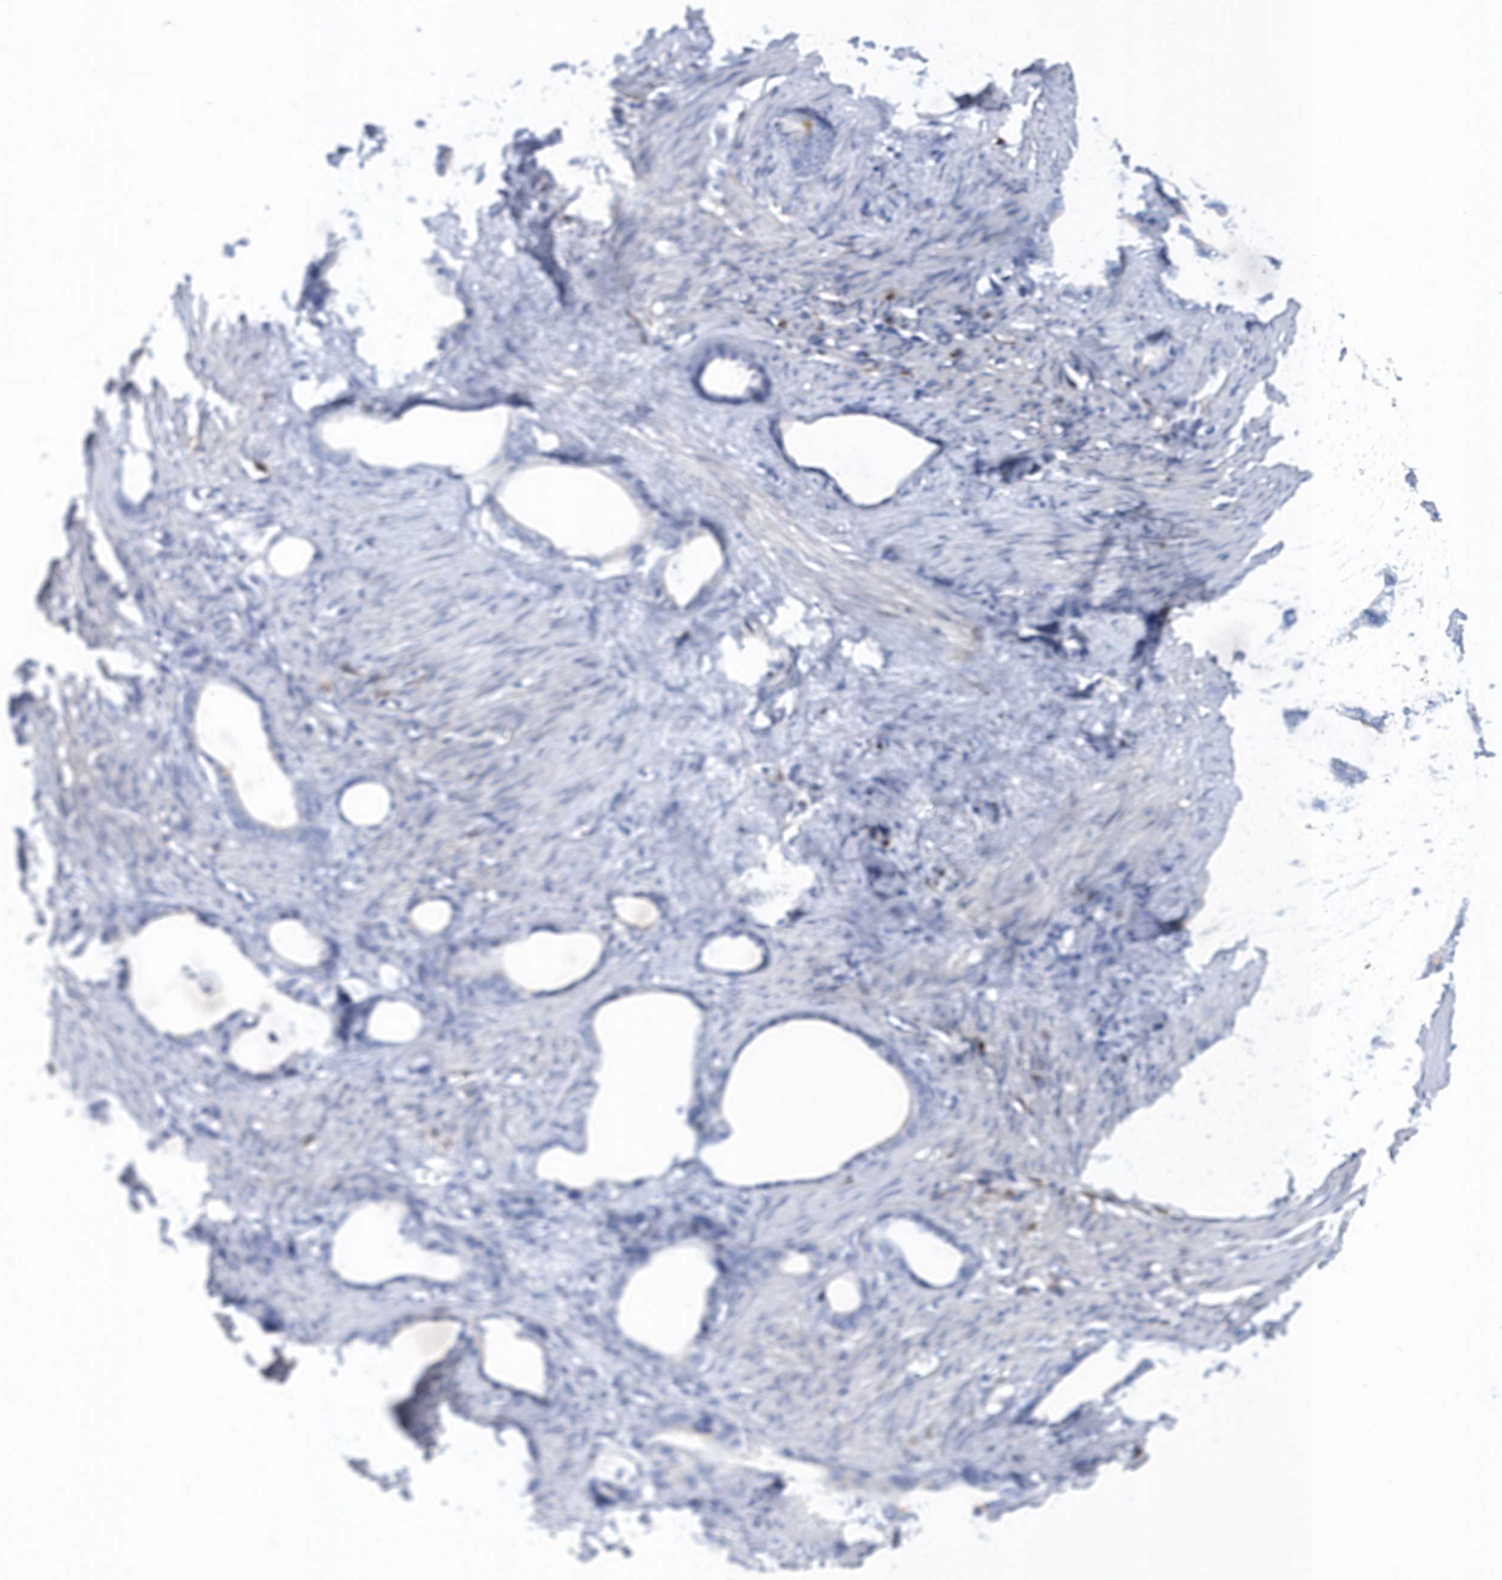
{"staining": {"intensity": "negative", "quantity": "none", "location": "none"}, "tissue": "stomach cancer", "cell_type": "Tumor cells", "image_type": "cancer", "snomed": [{"axis": "morphology", "description": "Adenocarcinoma, NOS"}, {"axis": "topography", "description": "Stomach"}], "caption": "High power microscopy image of an immunohistochemistry photomicrograph of stomach cancer (adenocarcinoma), revealing no significant expression in tumor cells.", "gene": "ASCL4", "patient": {"sex": "female", "age": 75}}